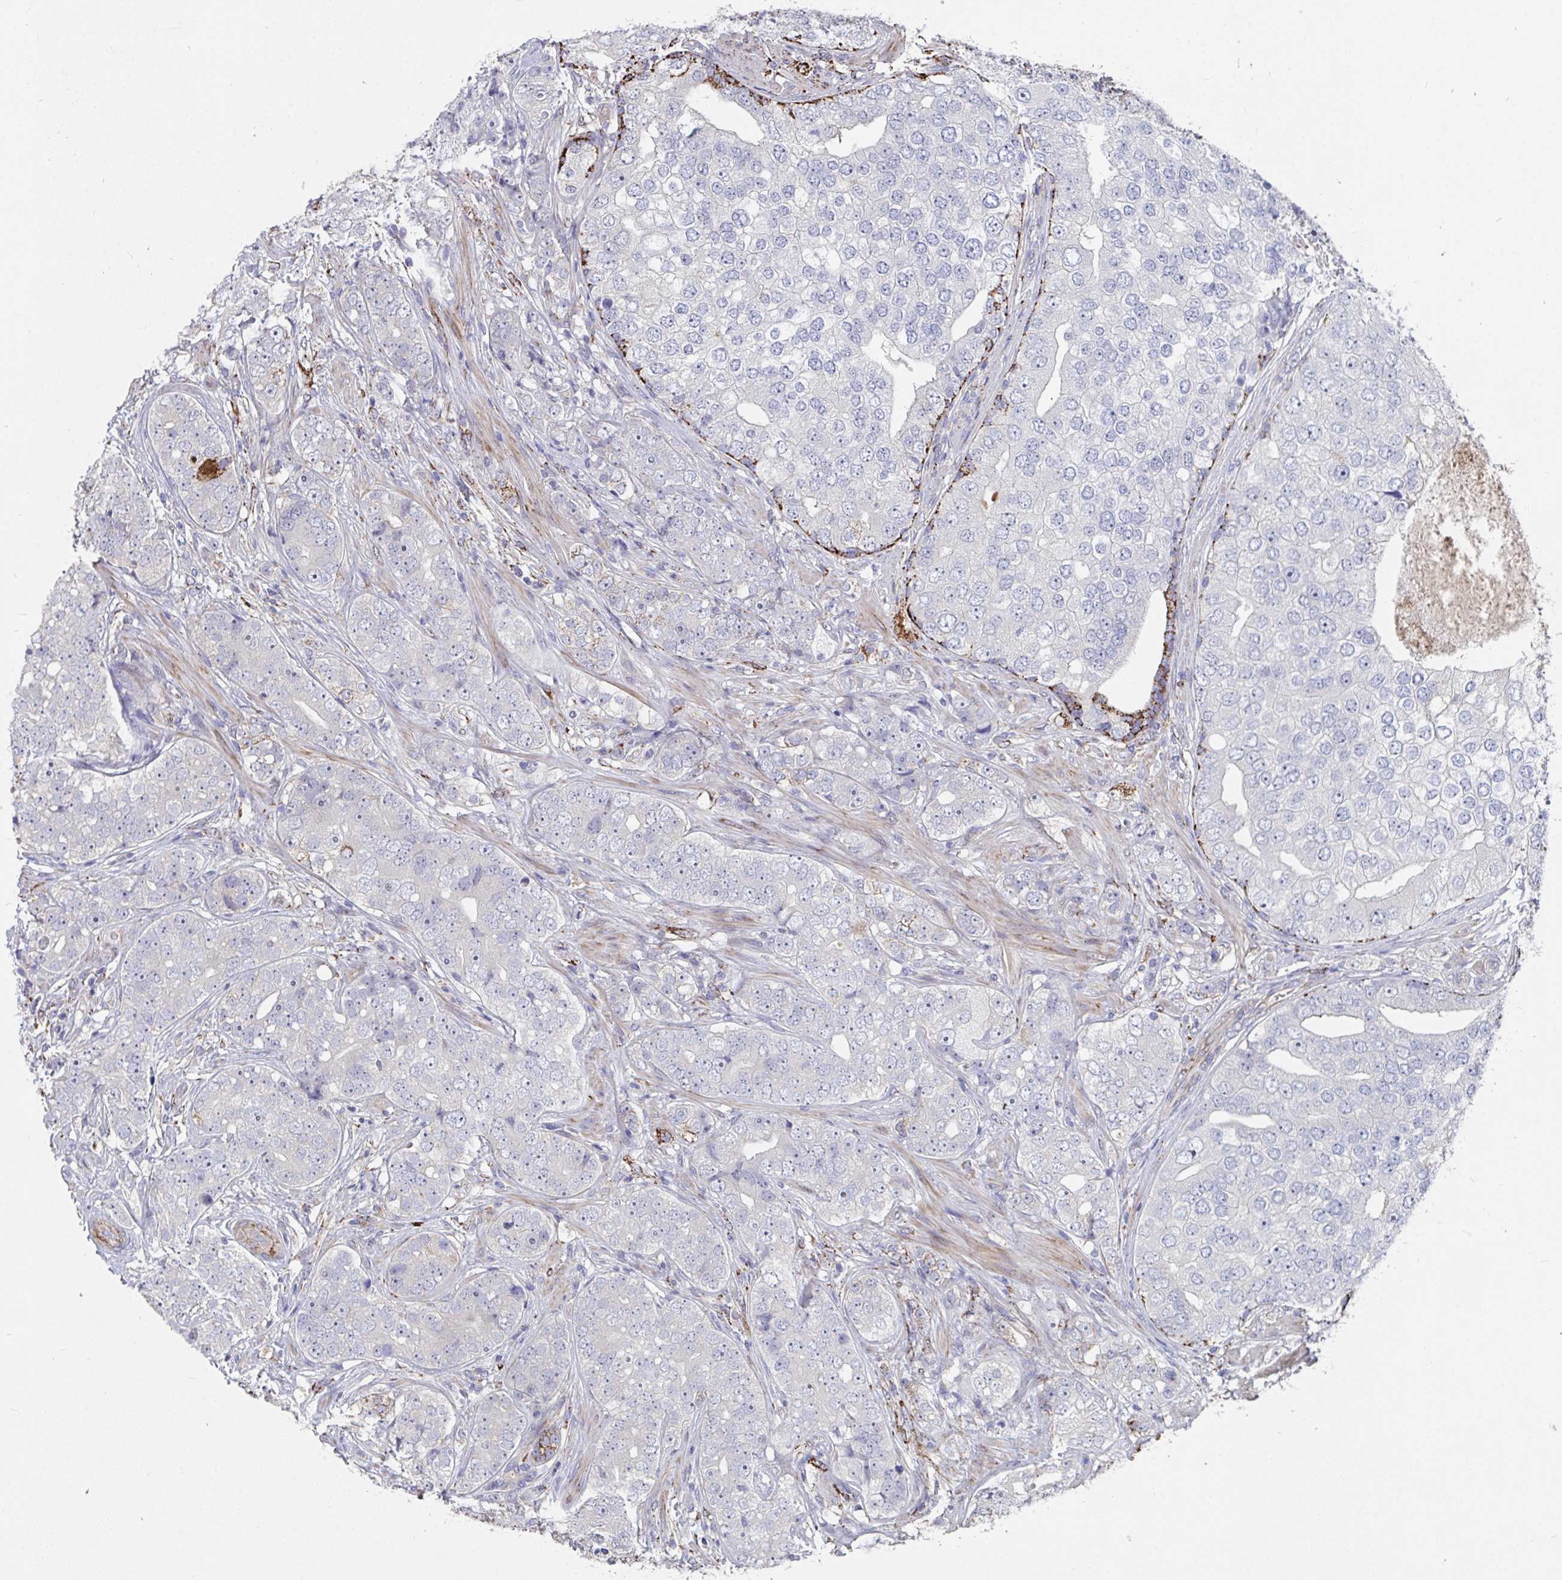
{"staining": {"intensity": "negative", "quantity": "none", "location": "none"}, "tissue": "prostate cancer", "cell_type": "Tumor cells", "image_type": "cancer", "snomed": [{"axis": "morphology", "description": "Adenocarcinoma, High grade"}, {"axis": "topography", "description": "Prostate"}], "caption": "This is an IHC histopathology image of human prostate cancer (high-grade adenocarcinoma). There is no expression in tumor cells.", "gene": "FAM156B", "patient": {"sex": "male", "age": 60}}